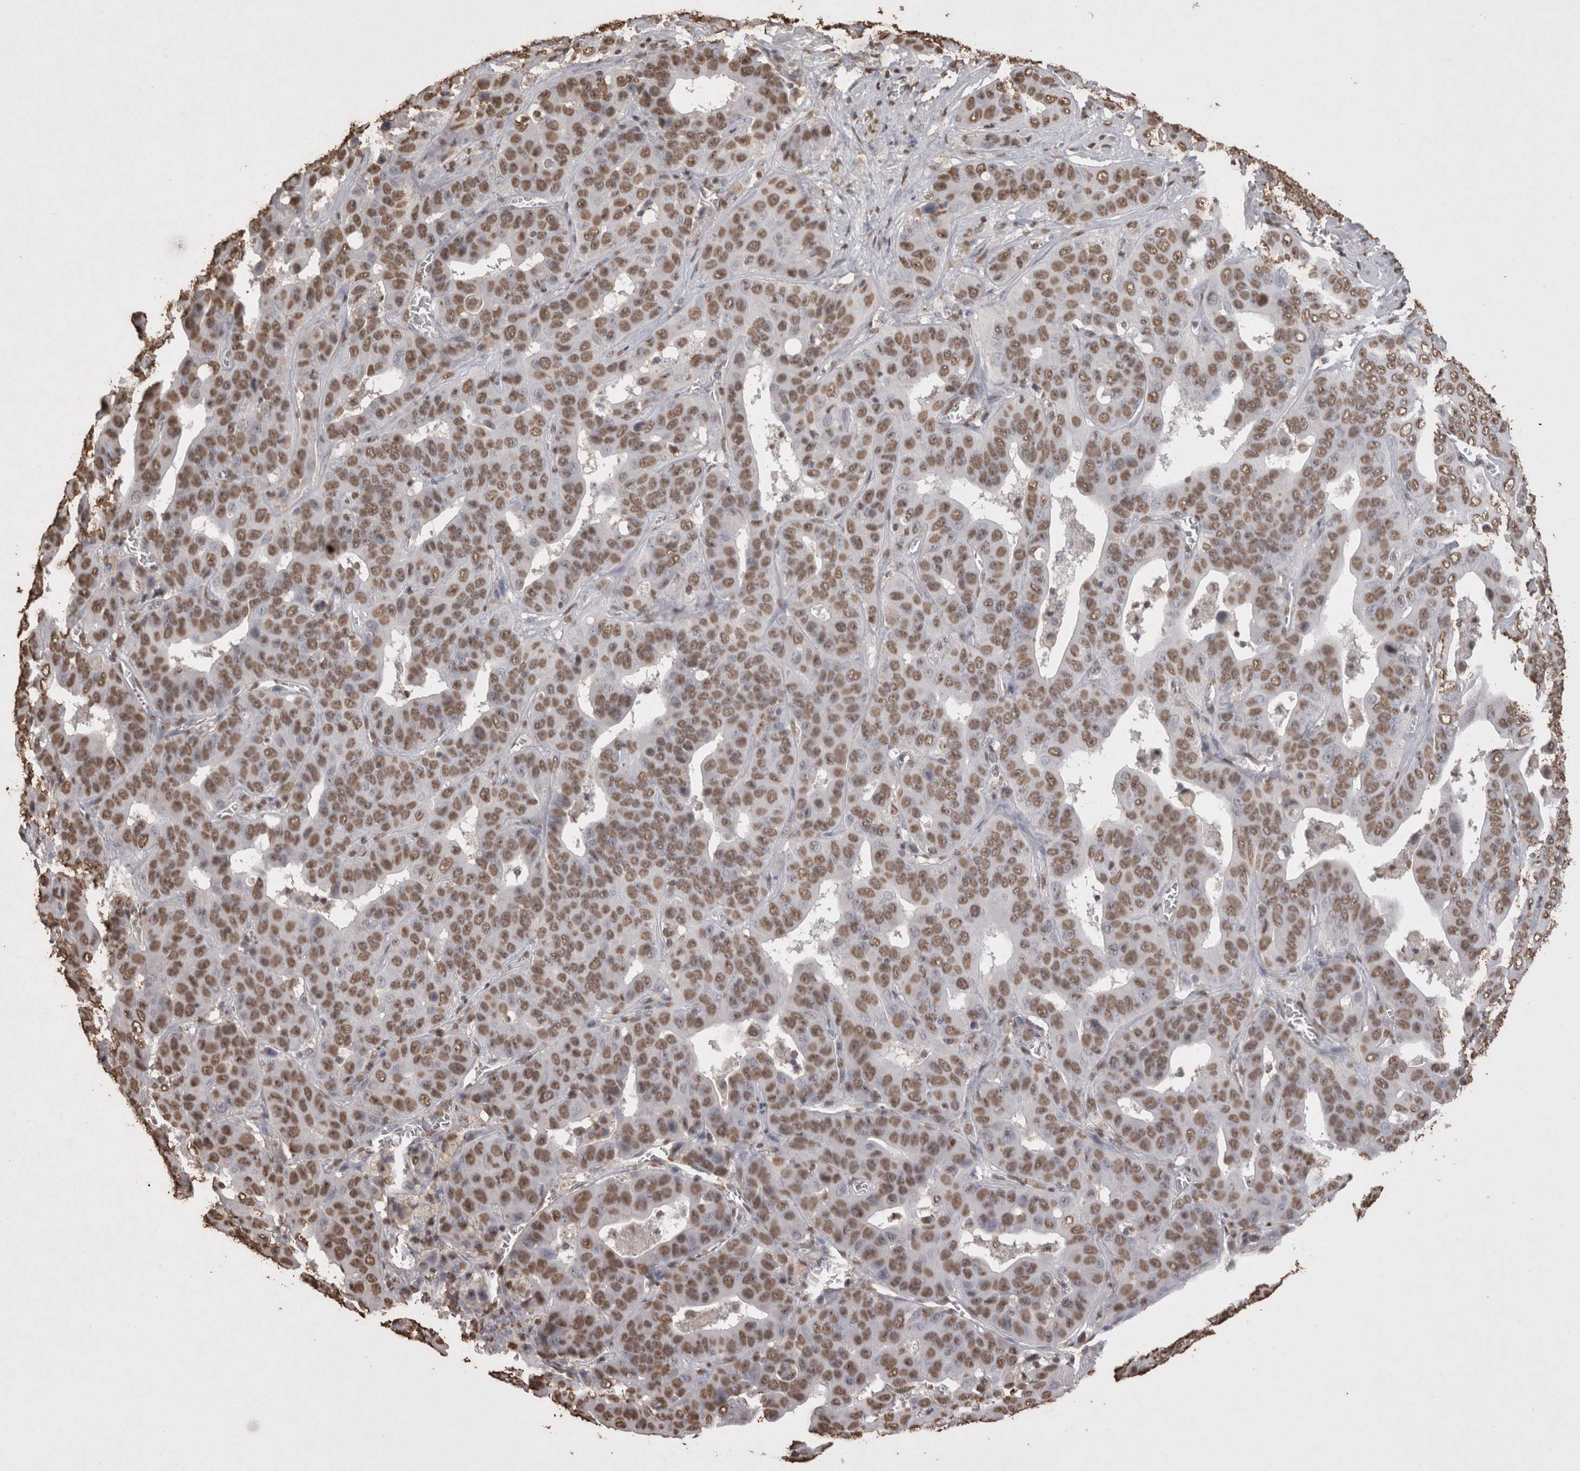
{"staining": {"intensity": "moderate", "quantity": ">75%", "location": "nuclear"}, "tissue": "liver cancer", "cell_type": "Tumor cells", "image_type": "cancer", "snomed": [{"axis": "morphology", "description": "Cholangiocarcinoma"}, {"axis": "topography", "description": "Liver"}], "caption": "A medium amount of moderate nuclear positivity is seen in about >75% of tumor cells in liver cancer tissue. The staining was performed using DAB, with brown indicating positive protein expression. Nuclei are stained blue with hematoxylin.", "gene": "POU5F1", "patient": {"sex": "female", "age": 52}}